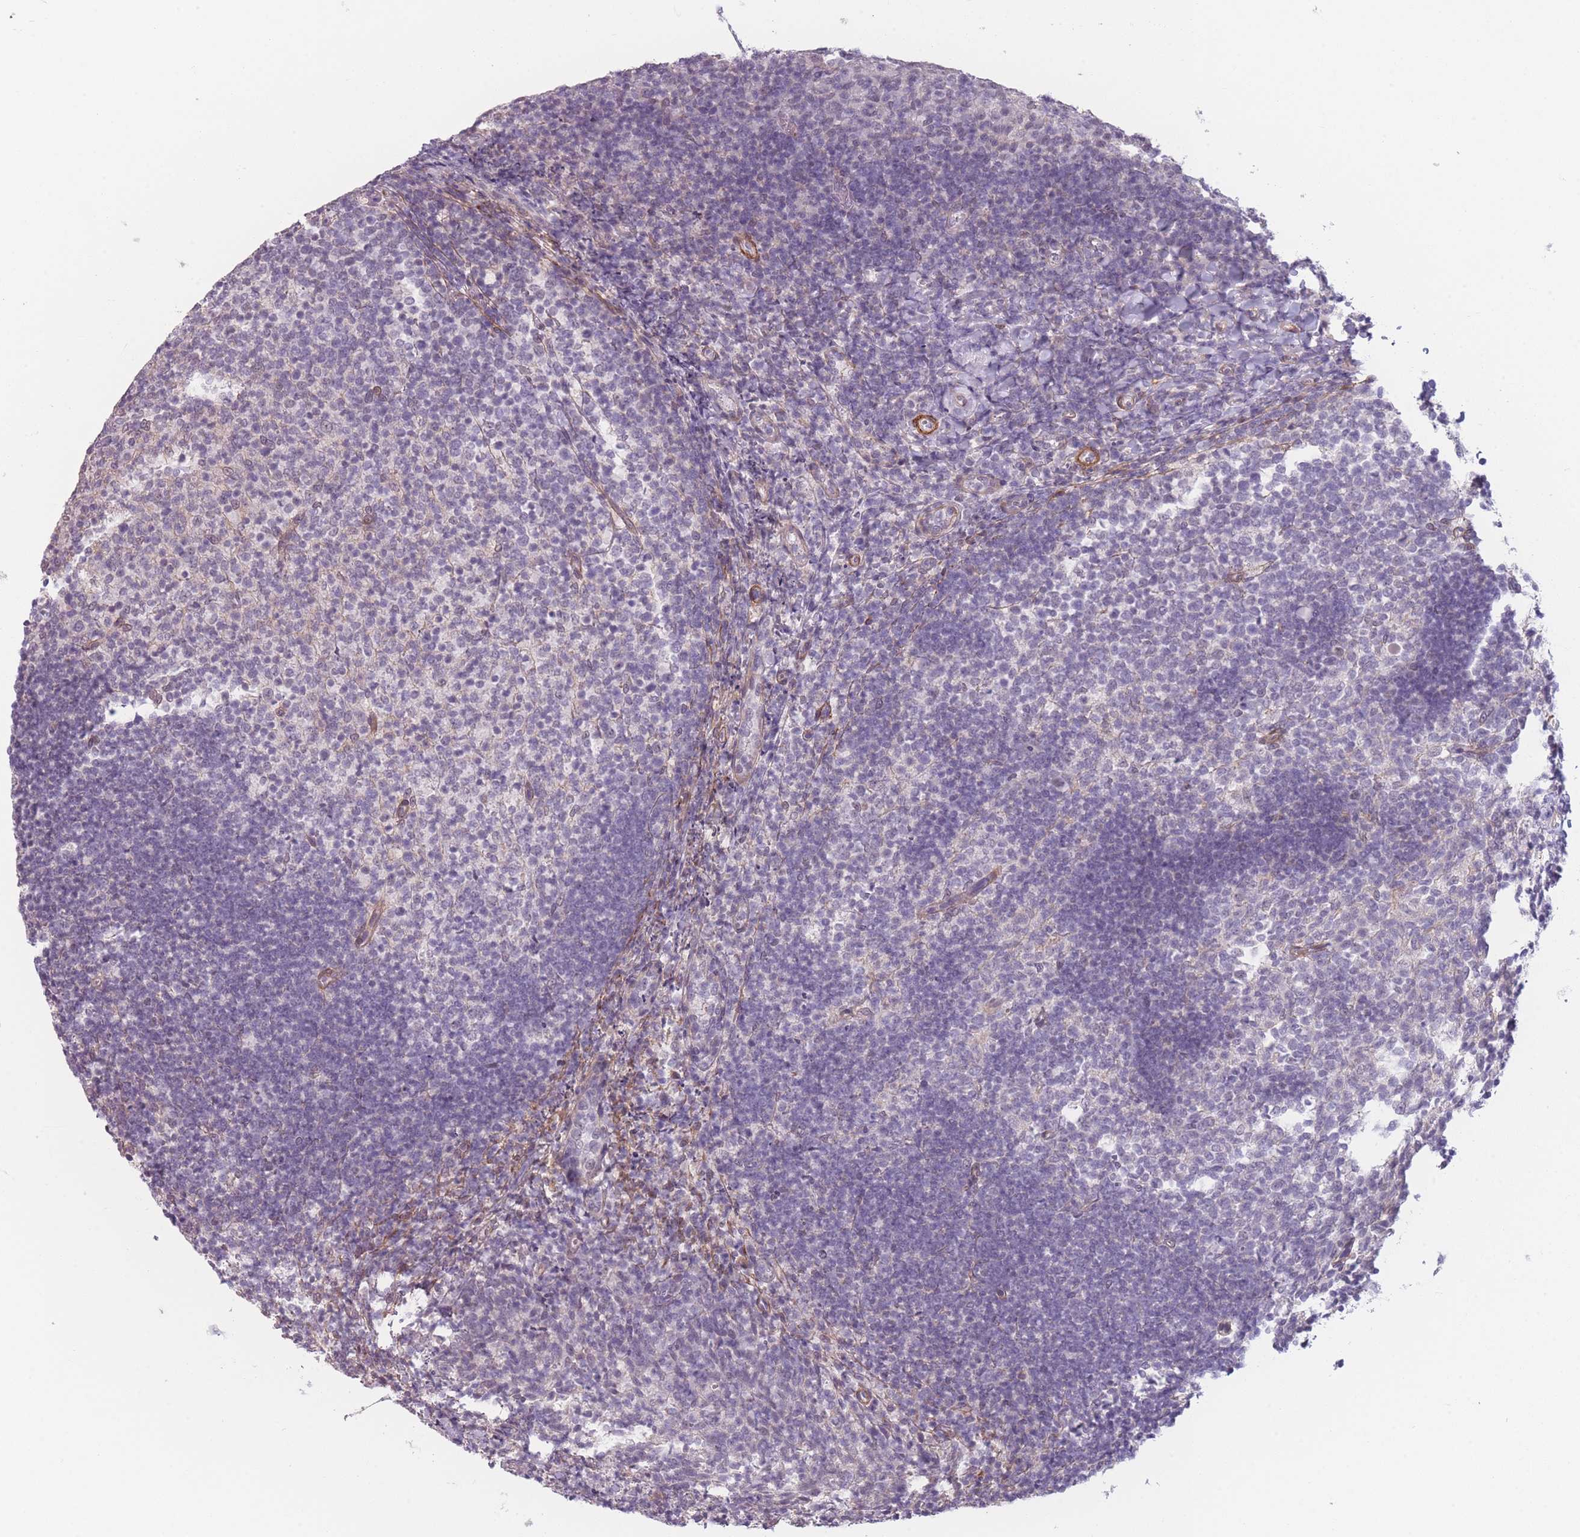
{"staining": {"intensity": "moderate", "quantity": "<25%", "location": "nuclear"}, "tissue": "tonsil", "cell_type": "Germinal center cells", "image_type": "normal", "snomed": [{"axis": "morphology", "description": "Normal tissue, NOS"}, {"axis": "topography", "description": "Tonsil"}], "caption": "About <25% of germinal center cells in benign tonsil display moderate nuclear protein staining as visualized by brown immunohistochemical staining.", "gene": "SIN3B", "patient": {"sex": "female", "age": 10}}